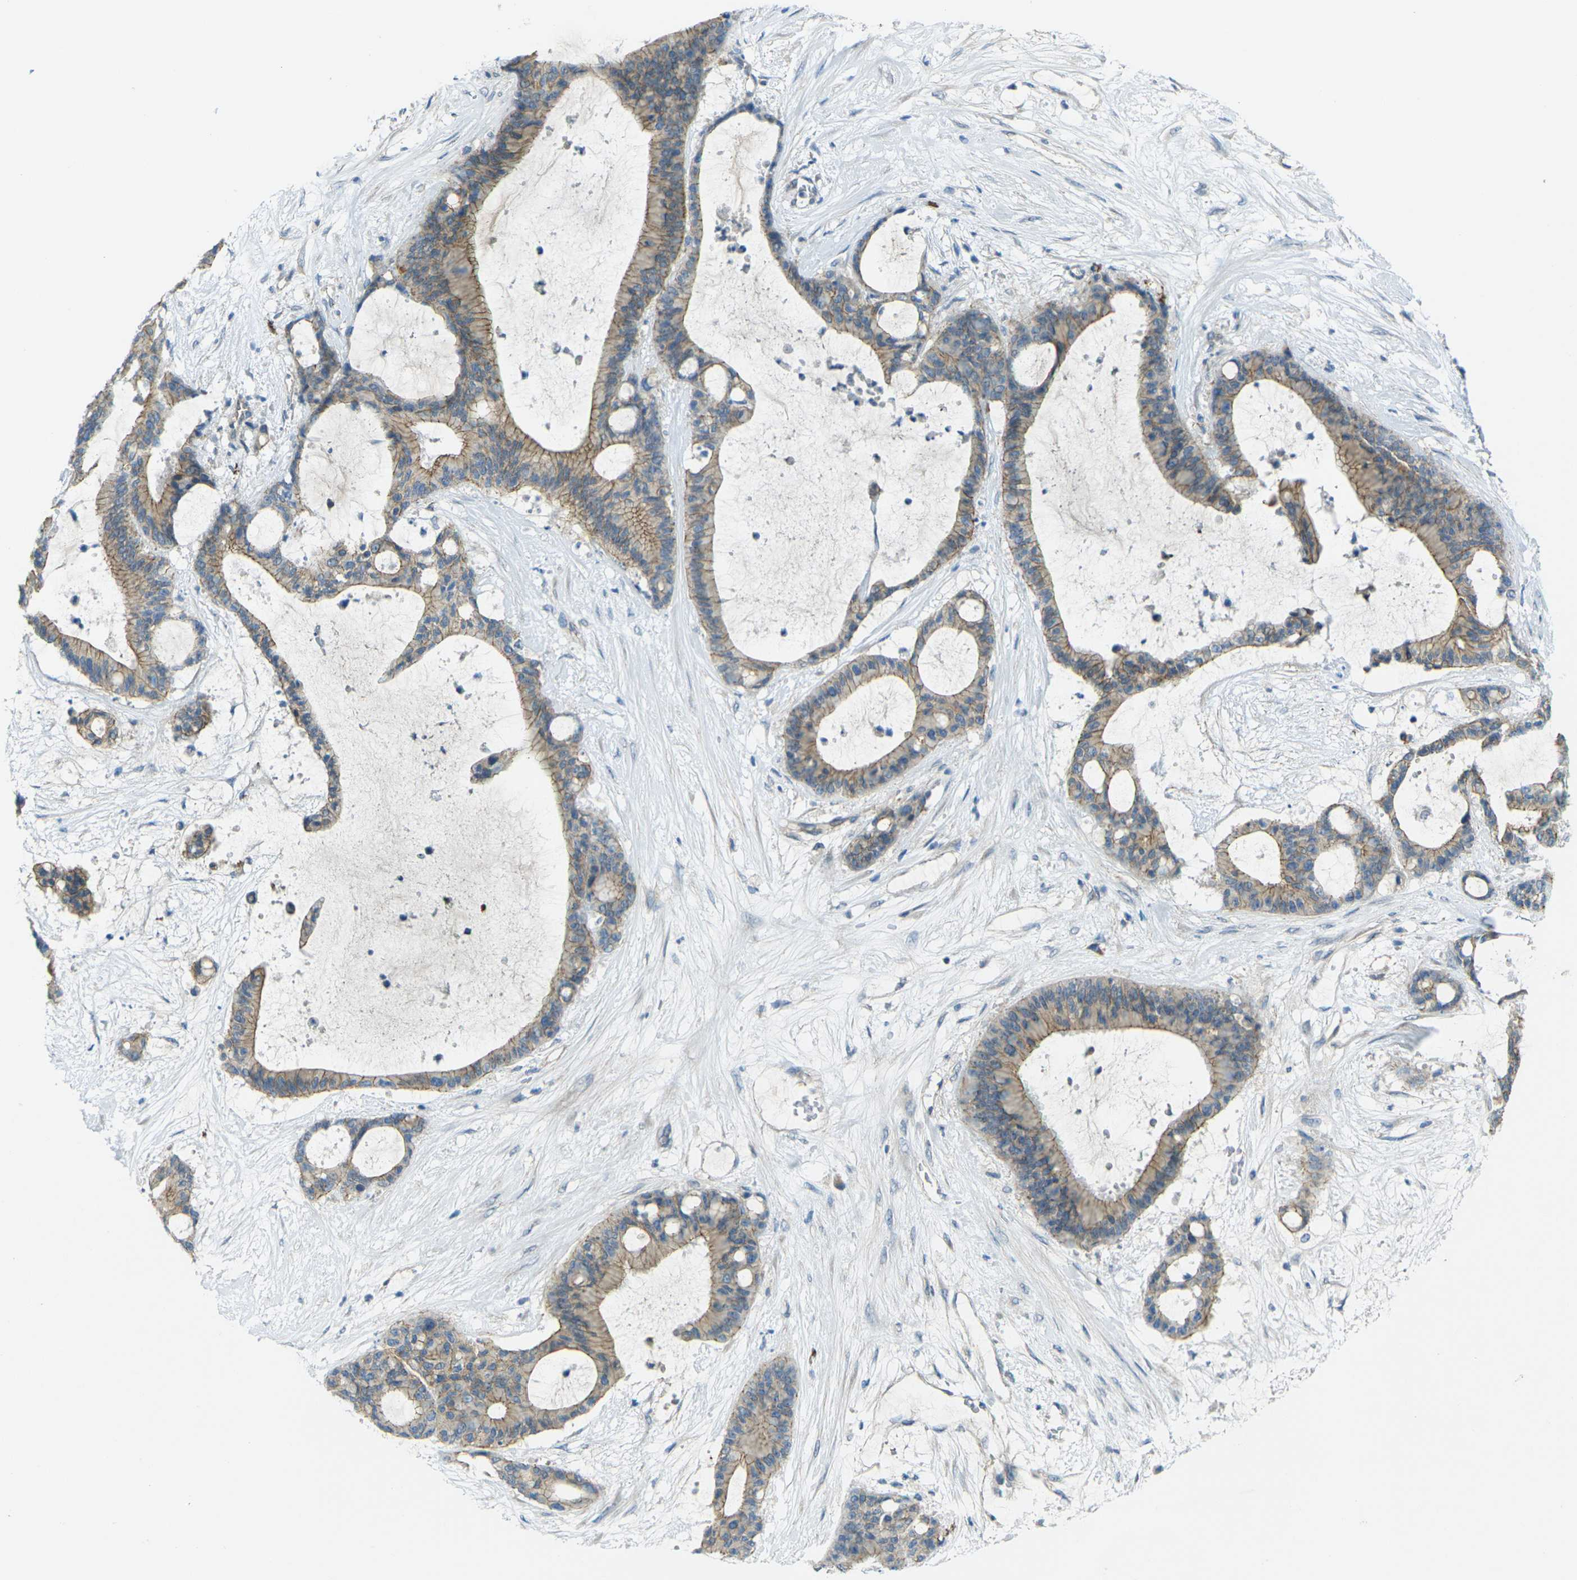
{"staining": {"intensity": "weak", "quantity": ">75%", "location": "cytoplasmic/membranous"}, "tissue": "liver cancer", "cell_type": "Tumor cells", "image_type": "cancer", "snomed": [{"axis": "morphology", "description": "Cholangiocarcinoma"}, {"axis": "topography", "description": "Liver"}], "caption": "Human liver cancer stained with a brown dye displays weak cytoplasmic/membranous positive expression in approximately >75% of tumor cells.", "gene": "RHBDD1", "patient": {"sex": "female", "age": 73}}